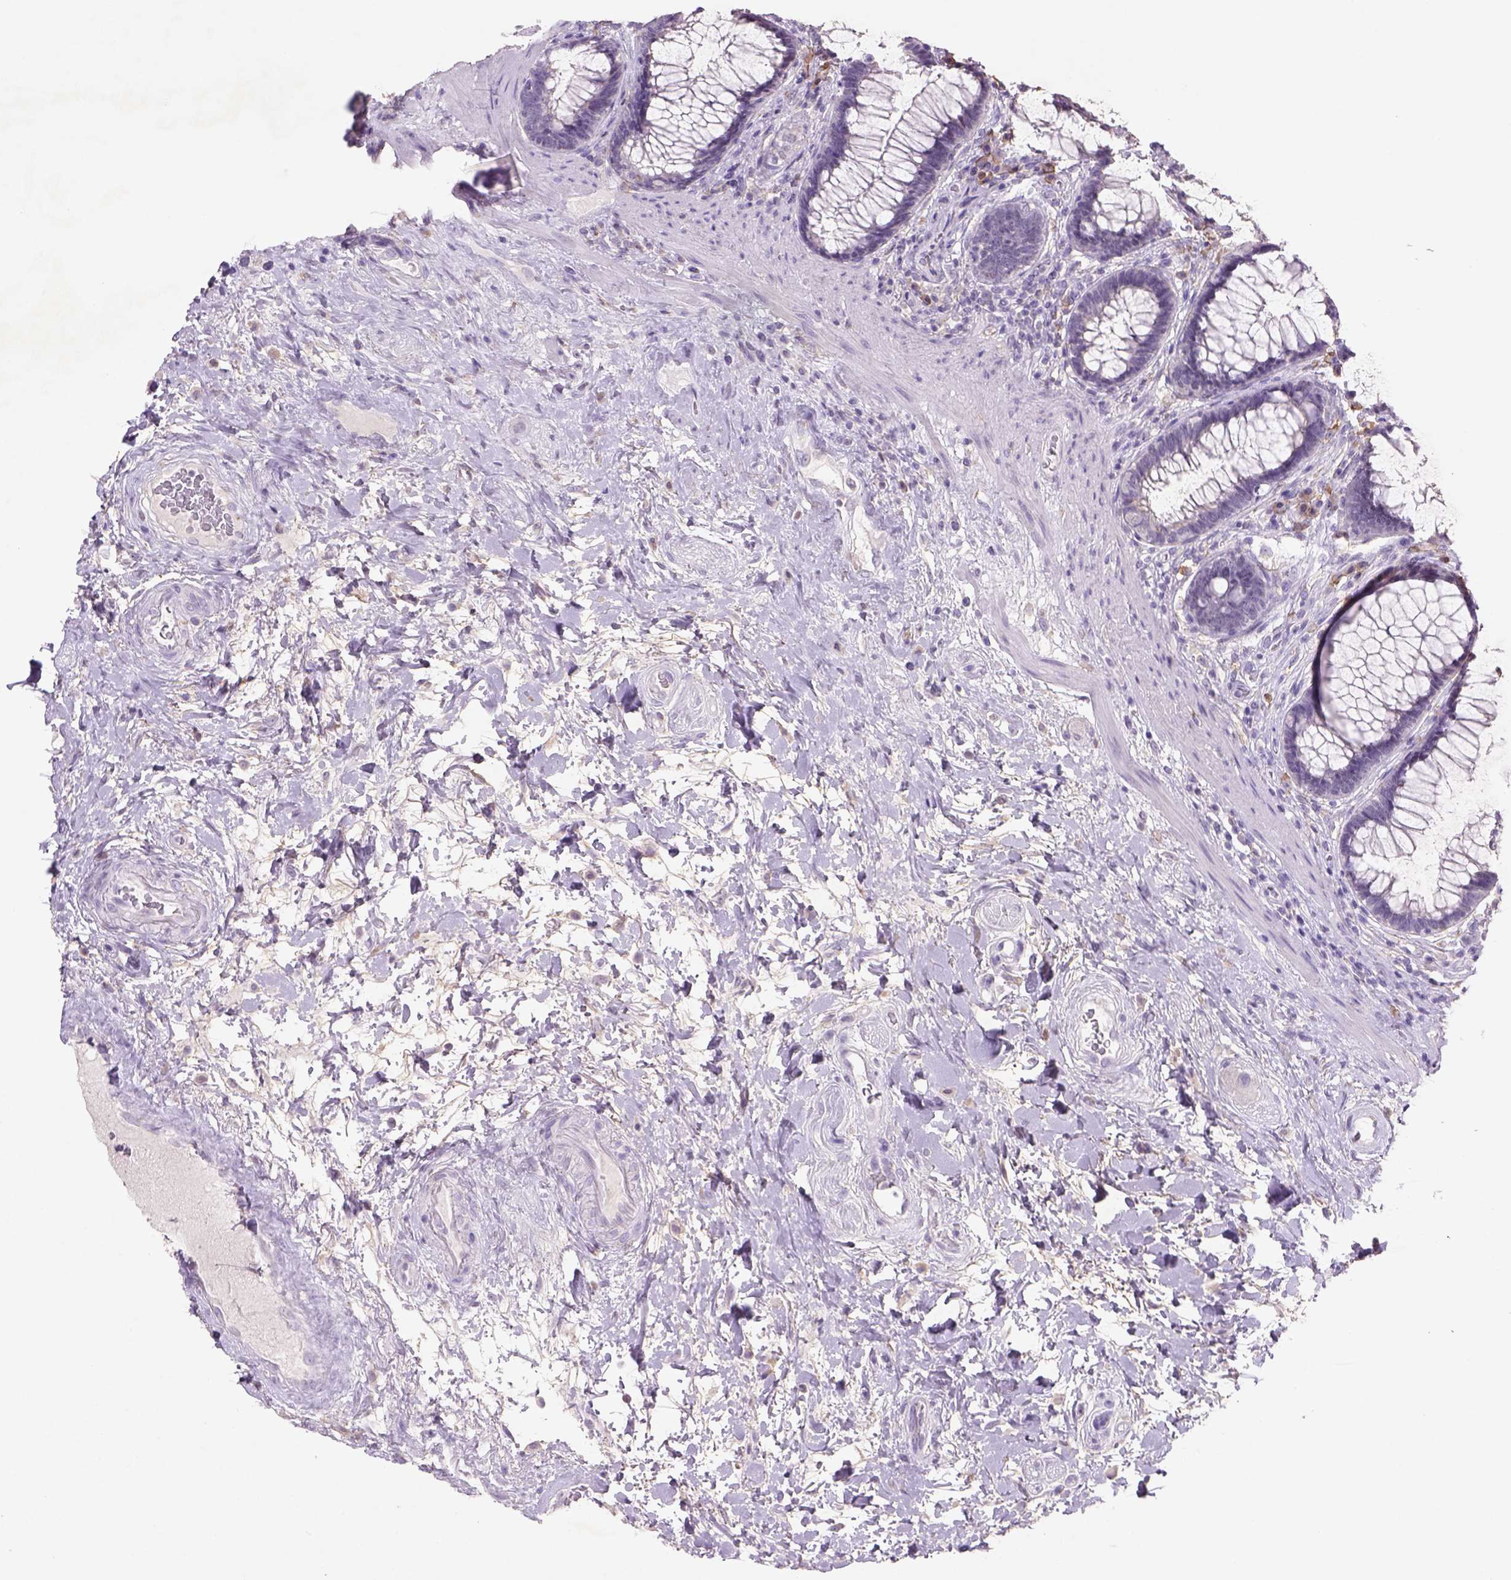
{"staining": {"intensity": "negative", "quantity": "none", "location": "none"}, "tissue": "rectum", "cell_type": "Glandular cells", "image_type": "normal", "snomed": [{"axis": "morphology", "description": "Normal tissue, NOS"}, {"axis": "topography", "description": "Rectum"}], "caption": "Glandular cells show no significant staining in normal rectum. (Stains: DAB immunohistochemistry with hematoxylin counter stain, Microscopy: brightfield microscopy at high magnification).", "gene": "NAALAD2", "patient": {"sex": "male", "age": 72}}